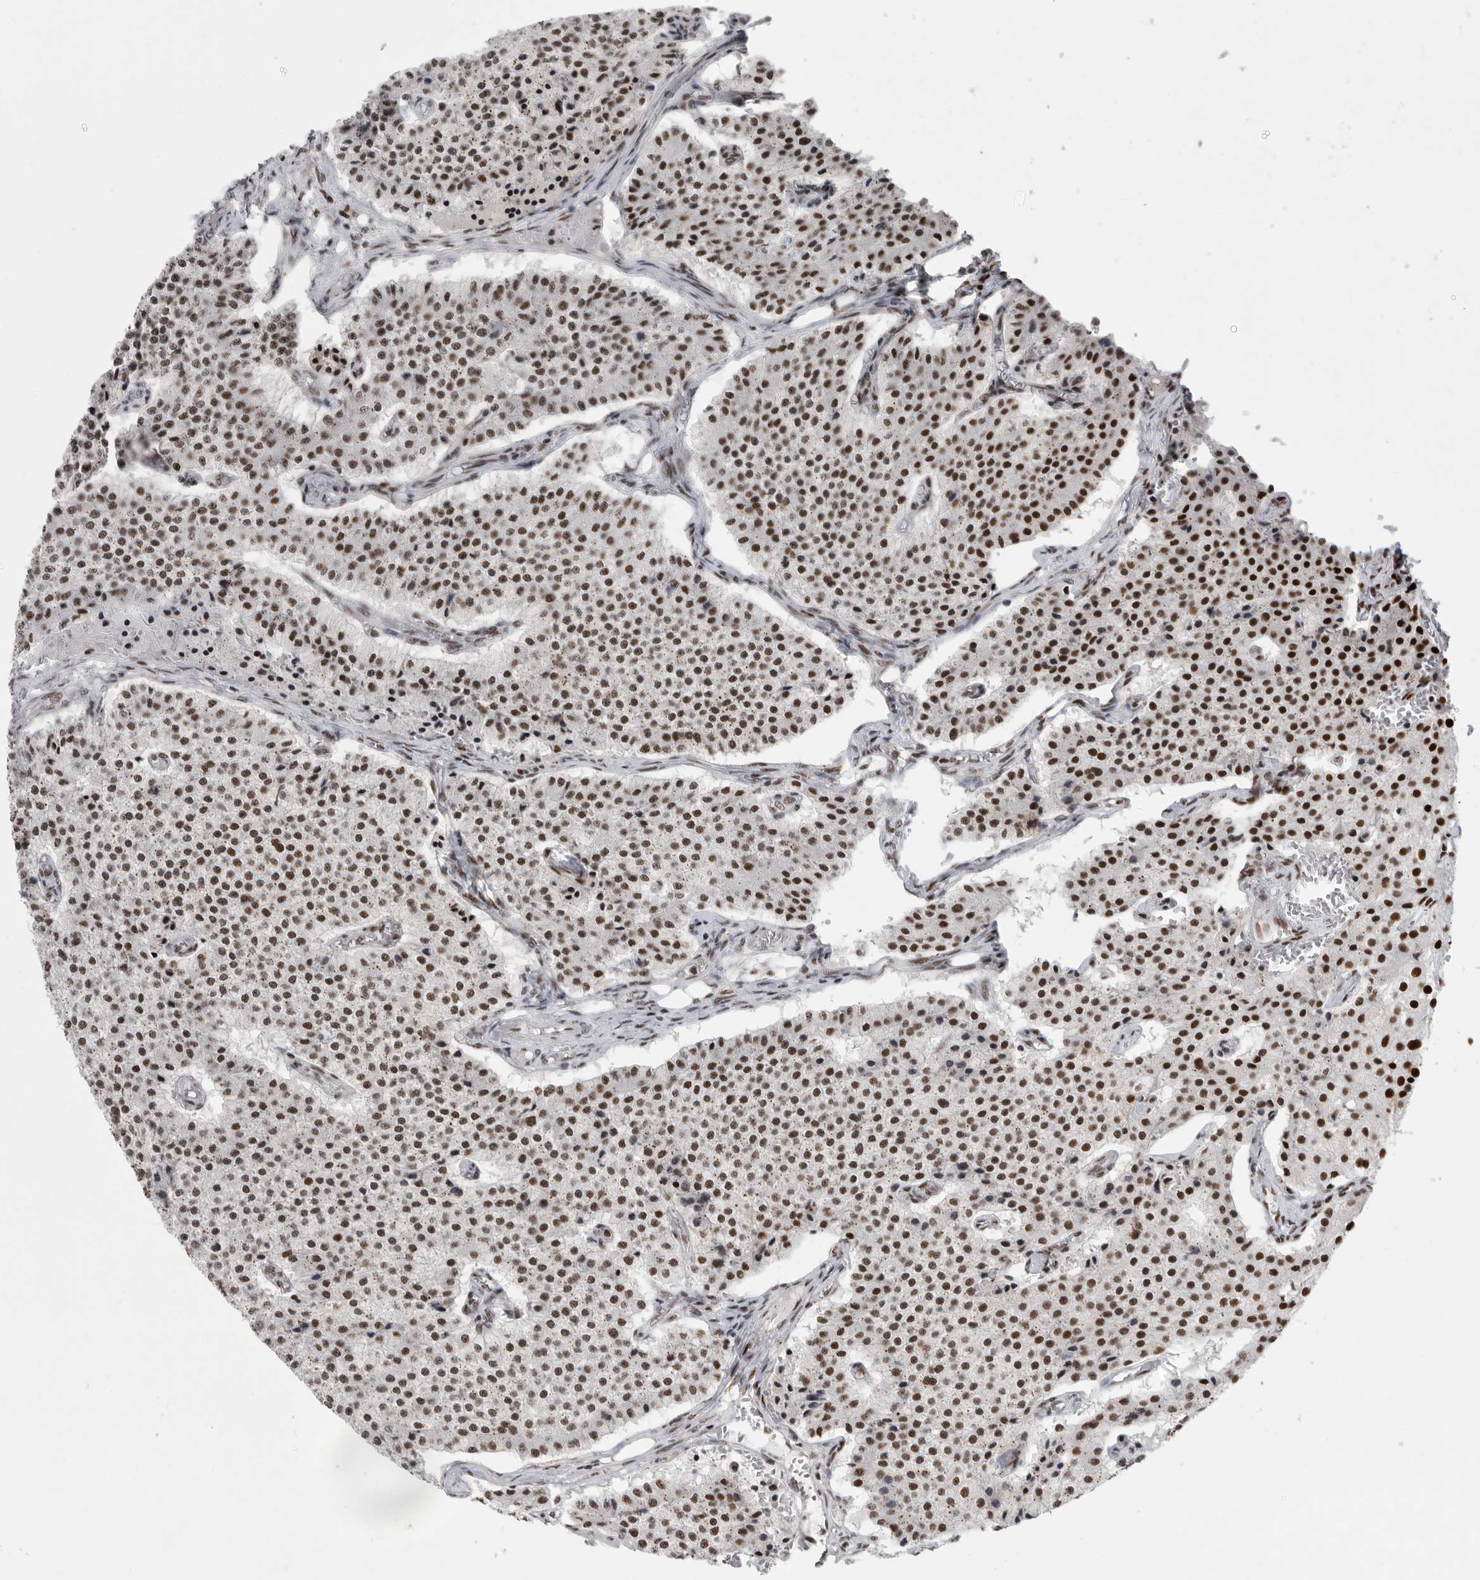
{"staining": {"intensity": "moderate", "quantity": ">75%", "location": "nuclear"}, "tissue": "carcinoid", "cell_type": "Tumor cells", "image_type": "cancer", "snomed": [{"axis": "morphology", "description": "Carcinoid, malignant, NOS"}, {"axis": "topography", "description": "Colon"}], "caption": "Protein staining of carcinoid tissue displays moderate nuclear positivity in about >75% of tumor cells.", "gene": "BCLAF1", "patient": {"sex": "female", "age": 52}}